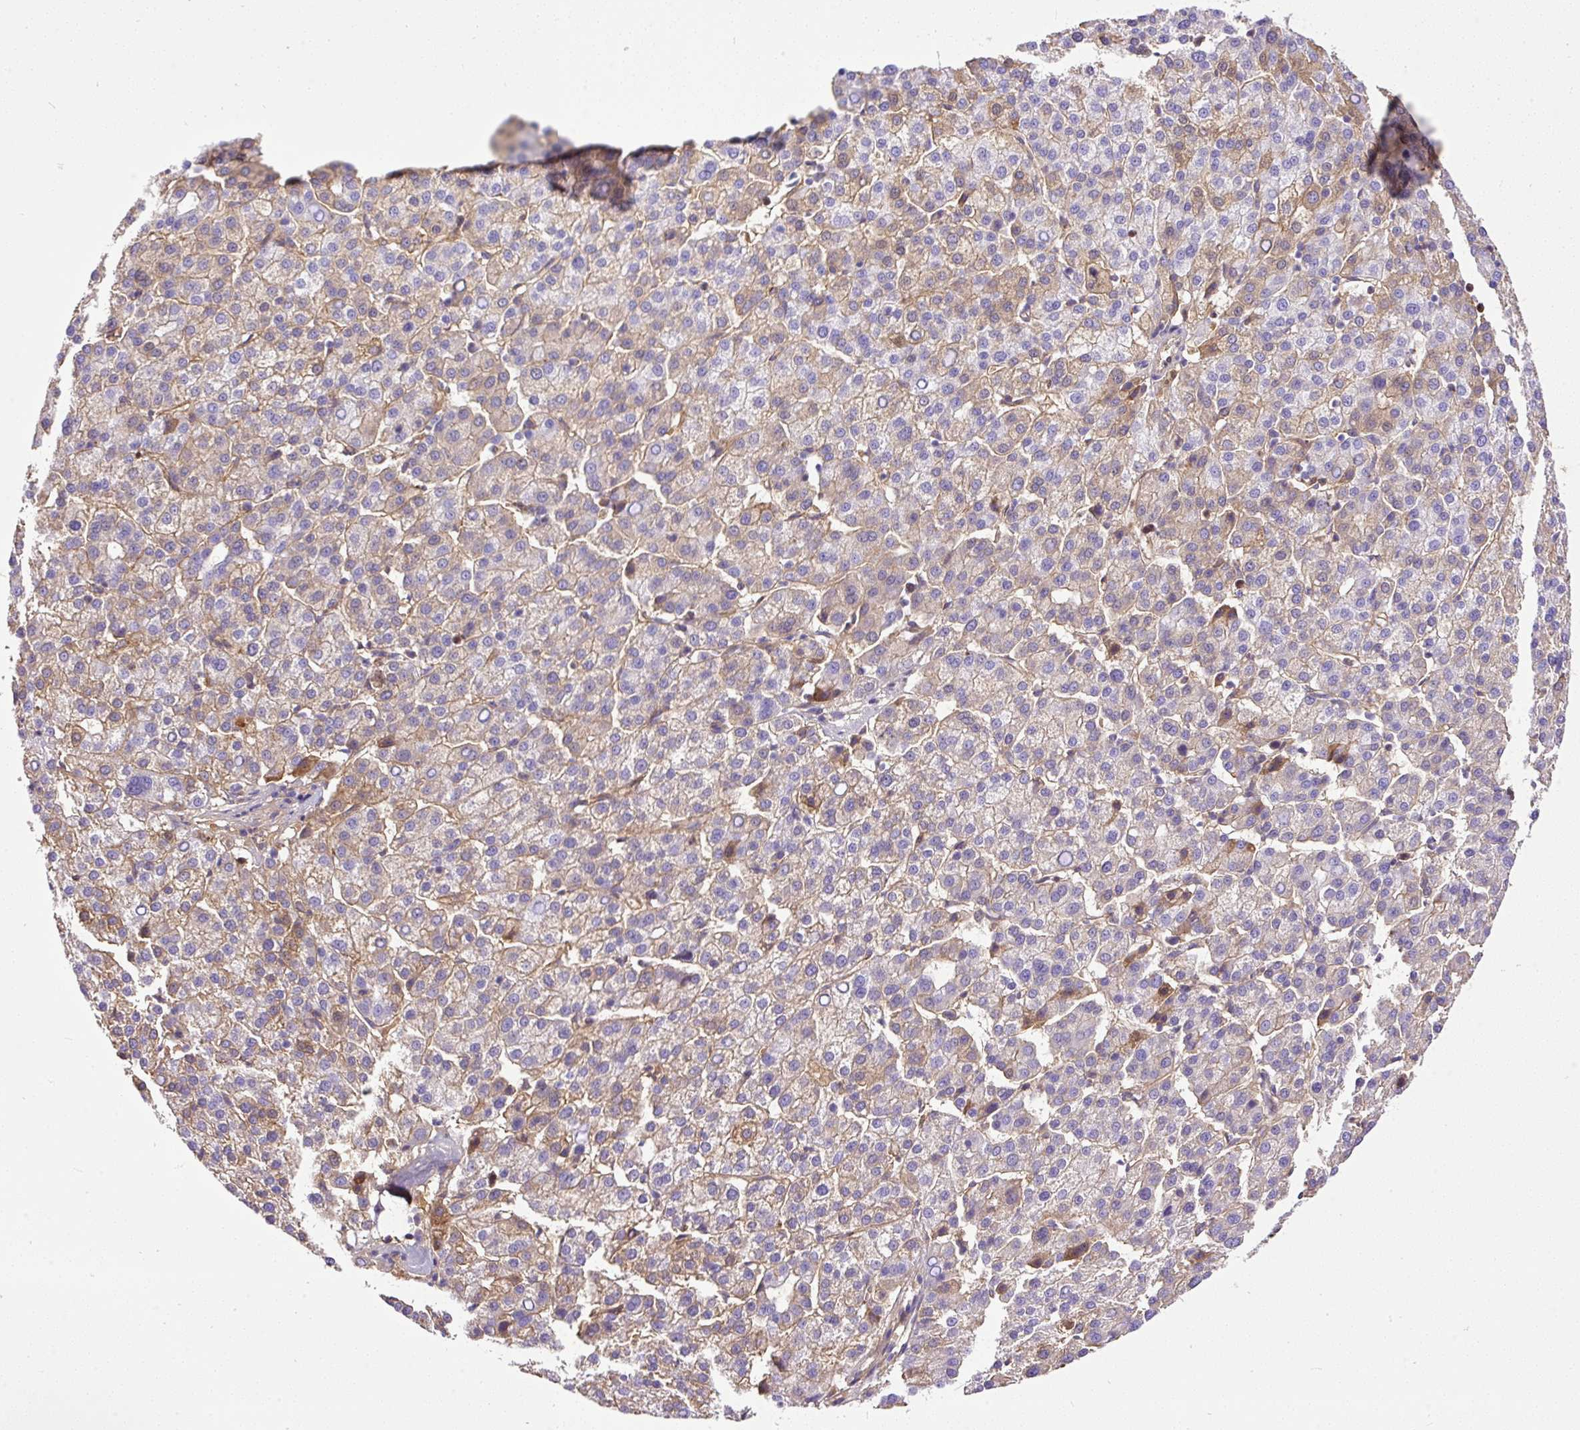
{"staining": {"intensity": "weak", "quantity": ">75%", "location": "cytoplasmic/membranous,nuclear"}, "tissue": "liver cancer", "cell_type": "Tumor cells", "image_type": "cancer", "snomed": [{"axis": "morphology", "description": "Carcinoma, Hepatocellular, NOS"}, {"axis": "topography", "description": "Liver"}], "caption": "Human hepatocellular carcinoma (liver) stained with a brown dye exhibits weak cytoplasmic/membranous and nuclear positive positivity in about >75% of tumor cells.", "gene": "CLEC3B", "patient": {"sex": "female", "age": 58}}